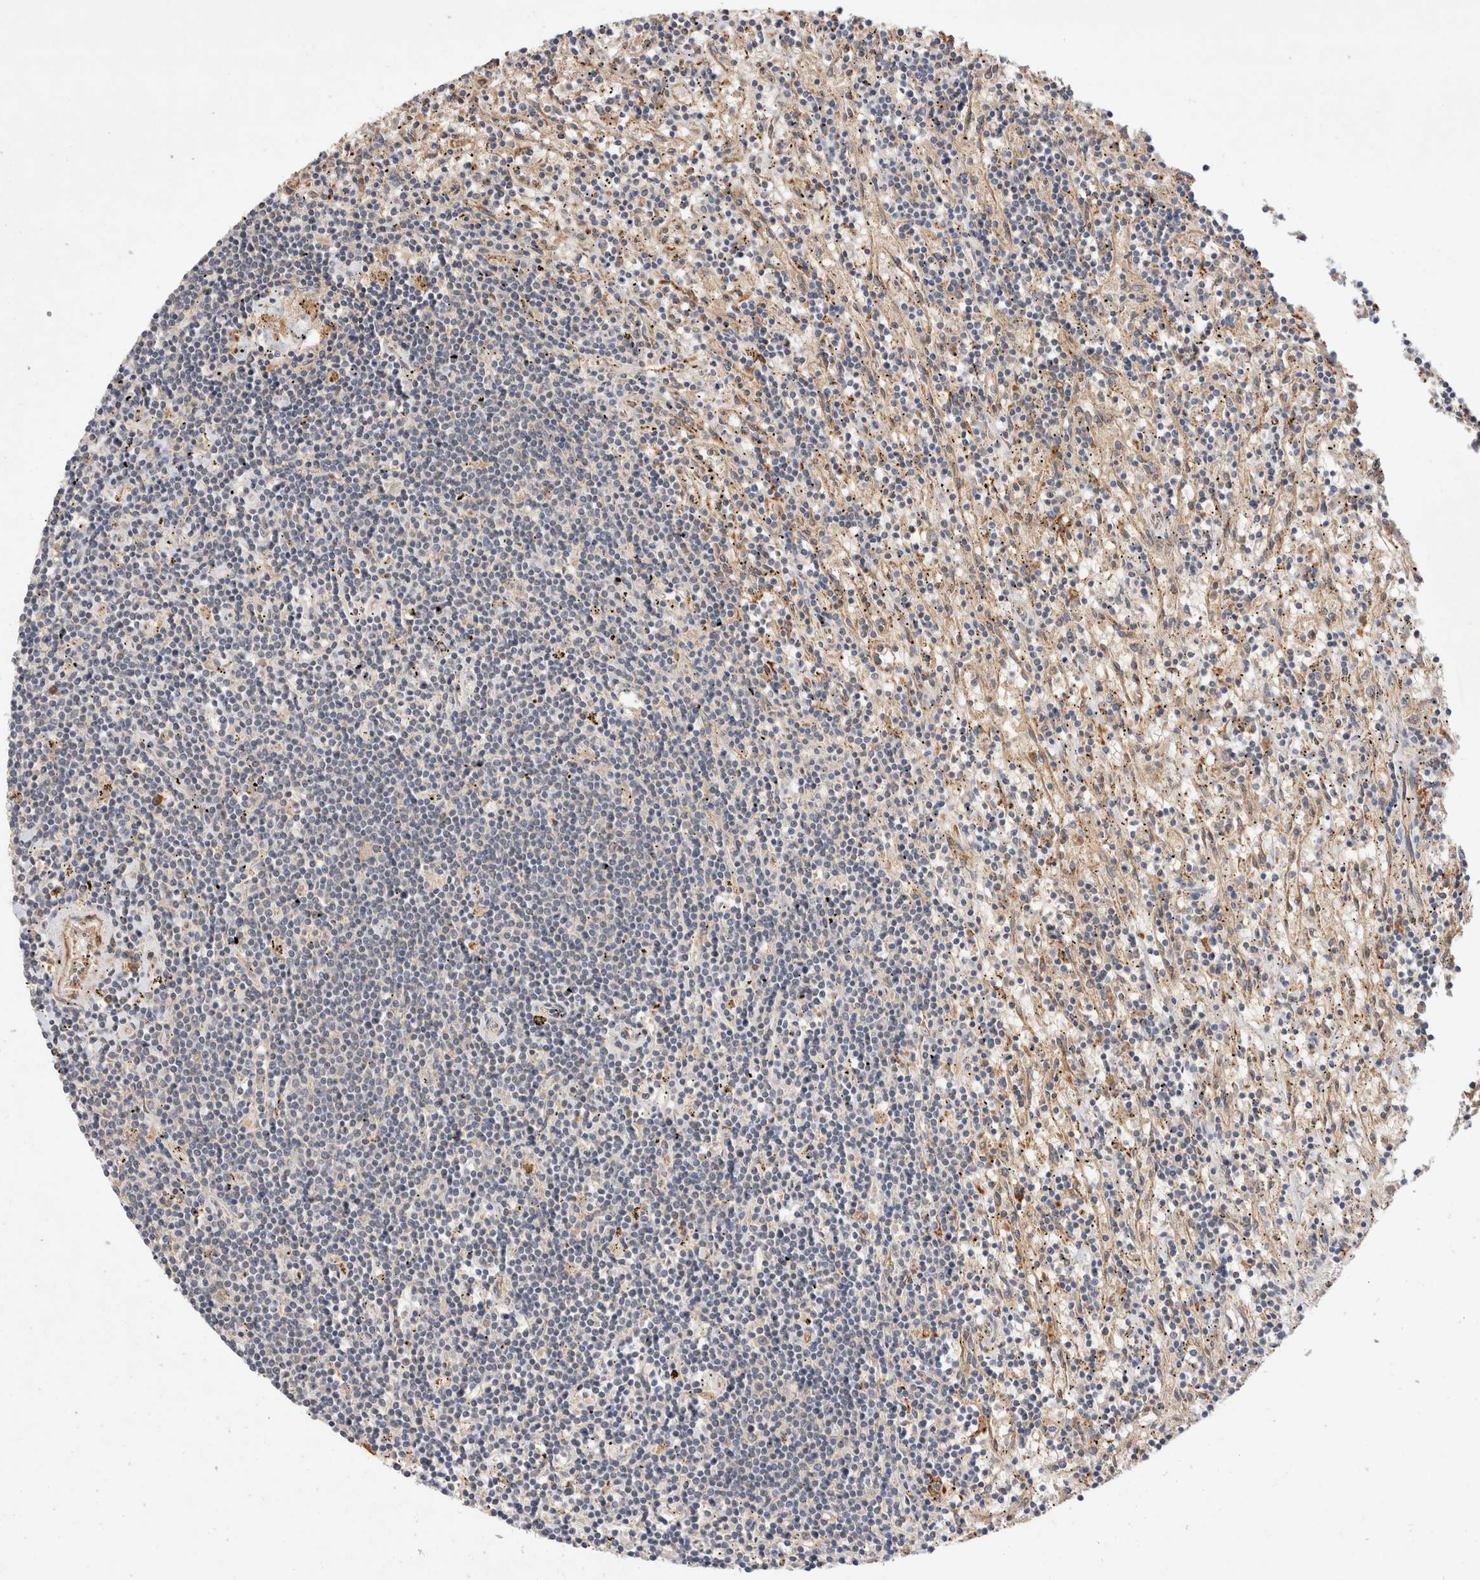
{"staining": {"intensity": "negative", "quantity": "none", "location": "none"}, "tissue": "lymphoma", "cell_type": "Tumor cells", "image_type": "cancer", "snomed": [{"axis": "morphology", "description": "Malignant lymphoma, non-Hodgkin's type, Low grade"}, {"axis": "topography", "description": "Spleen"}], "caption": "DAB (3,3'-diaminobenzidine) immunohistochemical staining of human lymphoma displays no significant staining in tumor cells. Nuclei are stained in blue.", "gene": "RABEPK", "patient": {"sex": "male", "age": 76}}